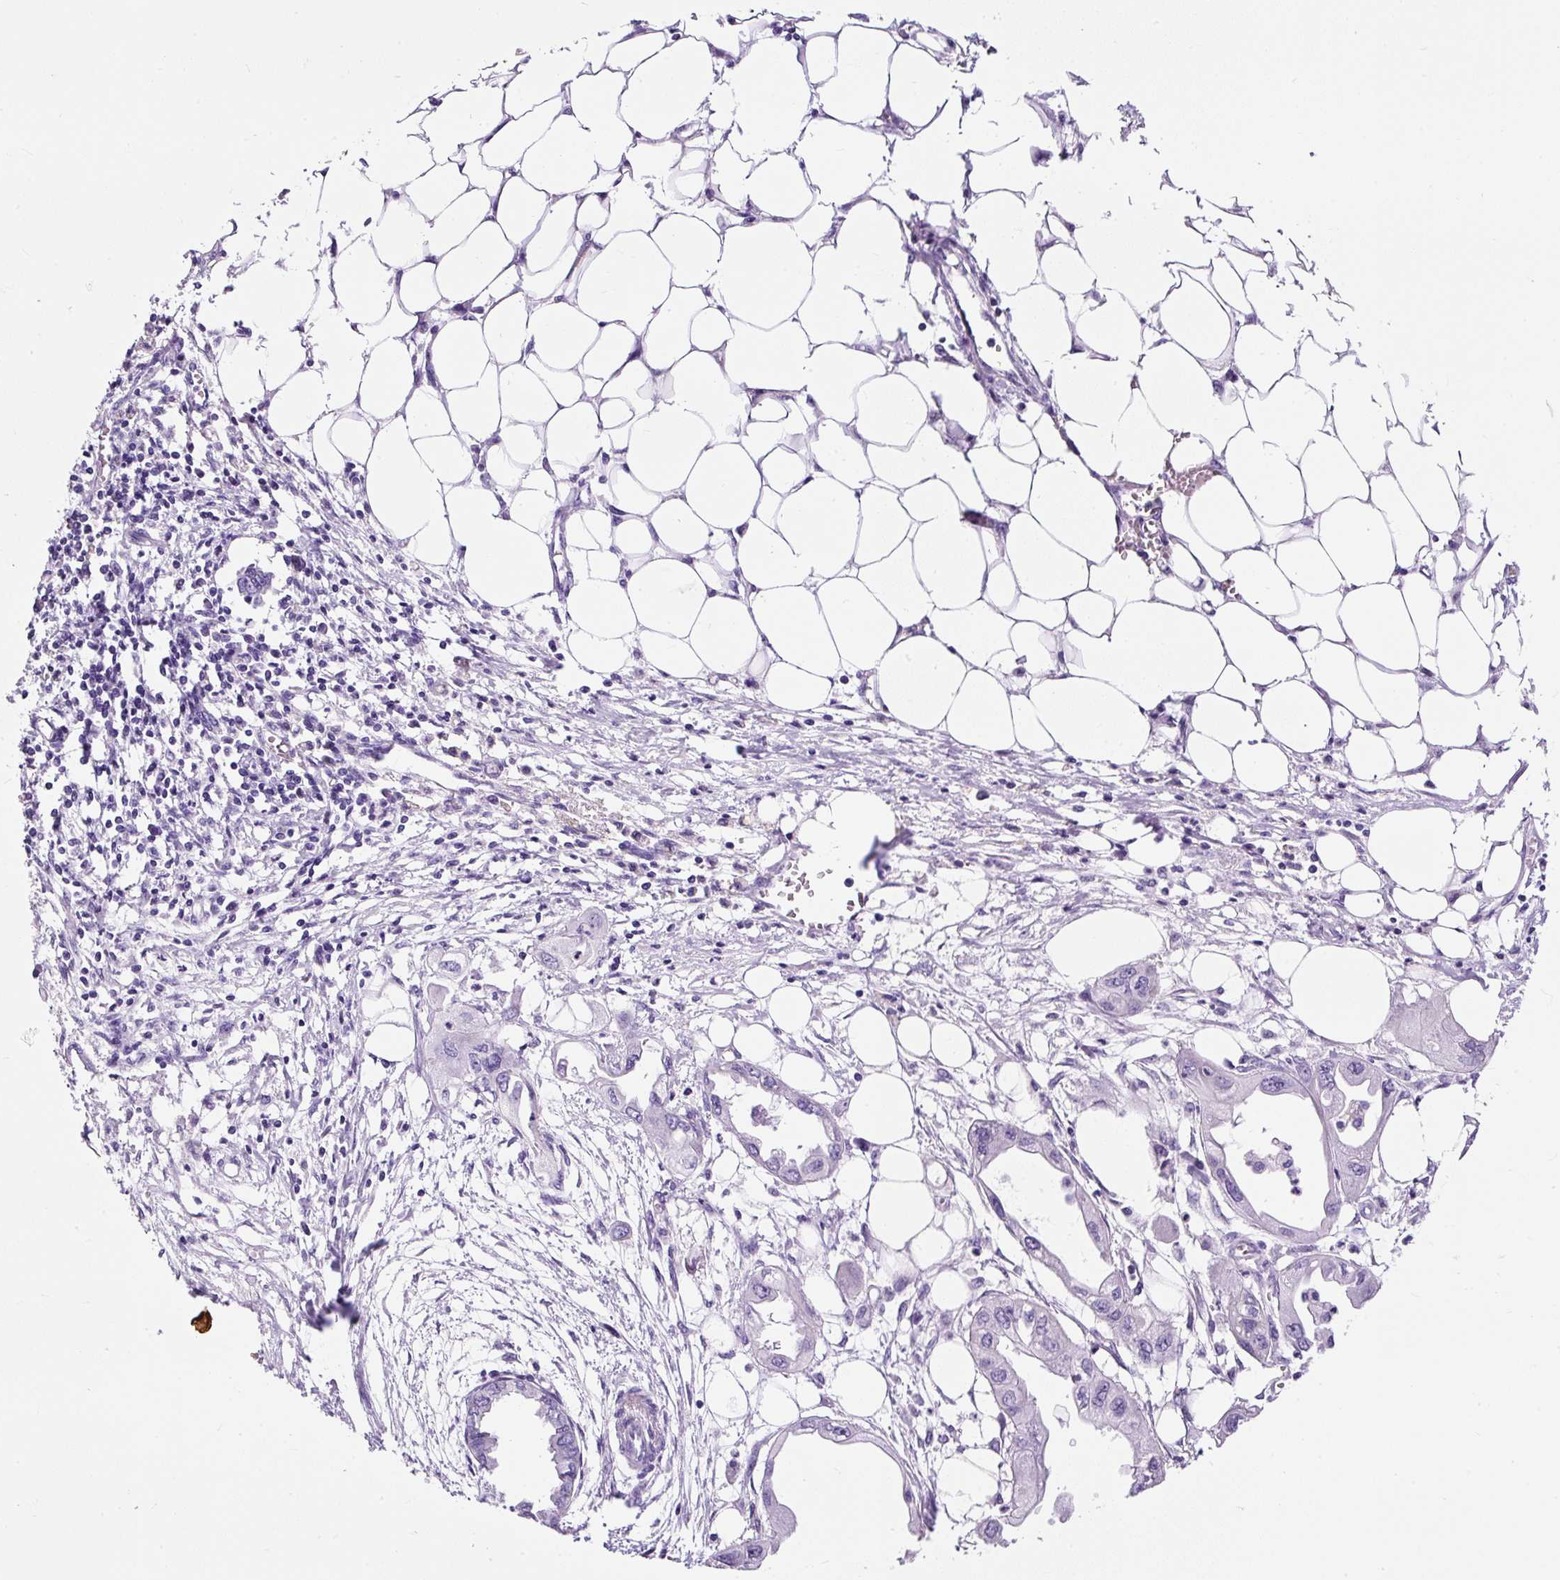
{"staining": {"intensity": "negative", "quantity": "none", "location": "none"}, "tissue": "endometrial cancer", "cell_type": "Tumor cells", "image_type": "cancer", "snomed": [{"axis": "morphology", "description": "Adenocarcinoma, NOS"}, {"axis": "morphology", "description": "Adenocarcinoma, metastatic, NOS"}, {"axis": "topography", "description": "Adipose tissue"}, {"axis": "topography", "description": "Endometrium"}], "caption": "This is an IHC histopathology image of human adenocarcinoma (endometrial). There is no staining in tumor cells.", "gene": "STOX2", "patient": {"sex": "female", "age": 67}}